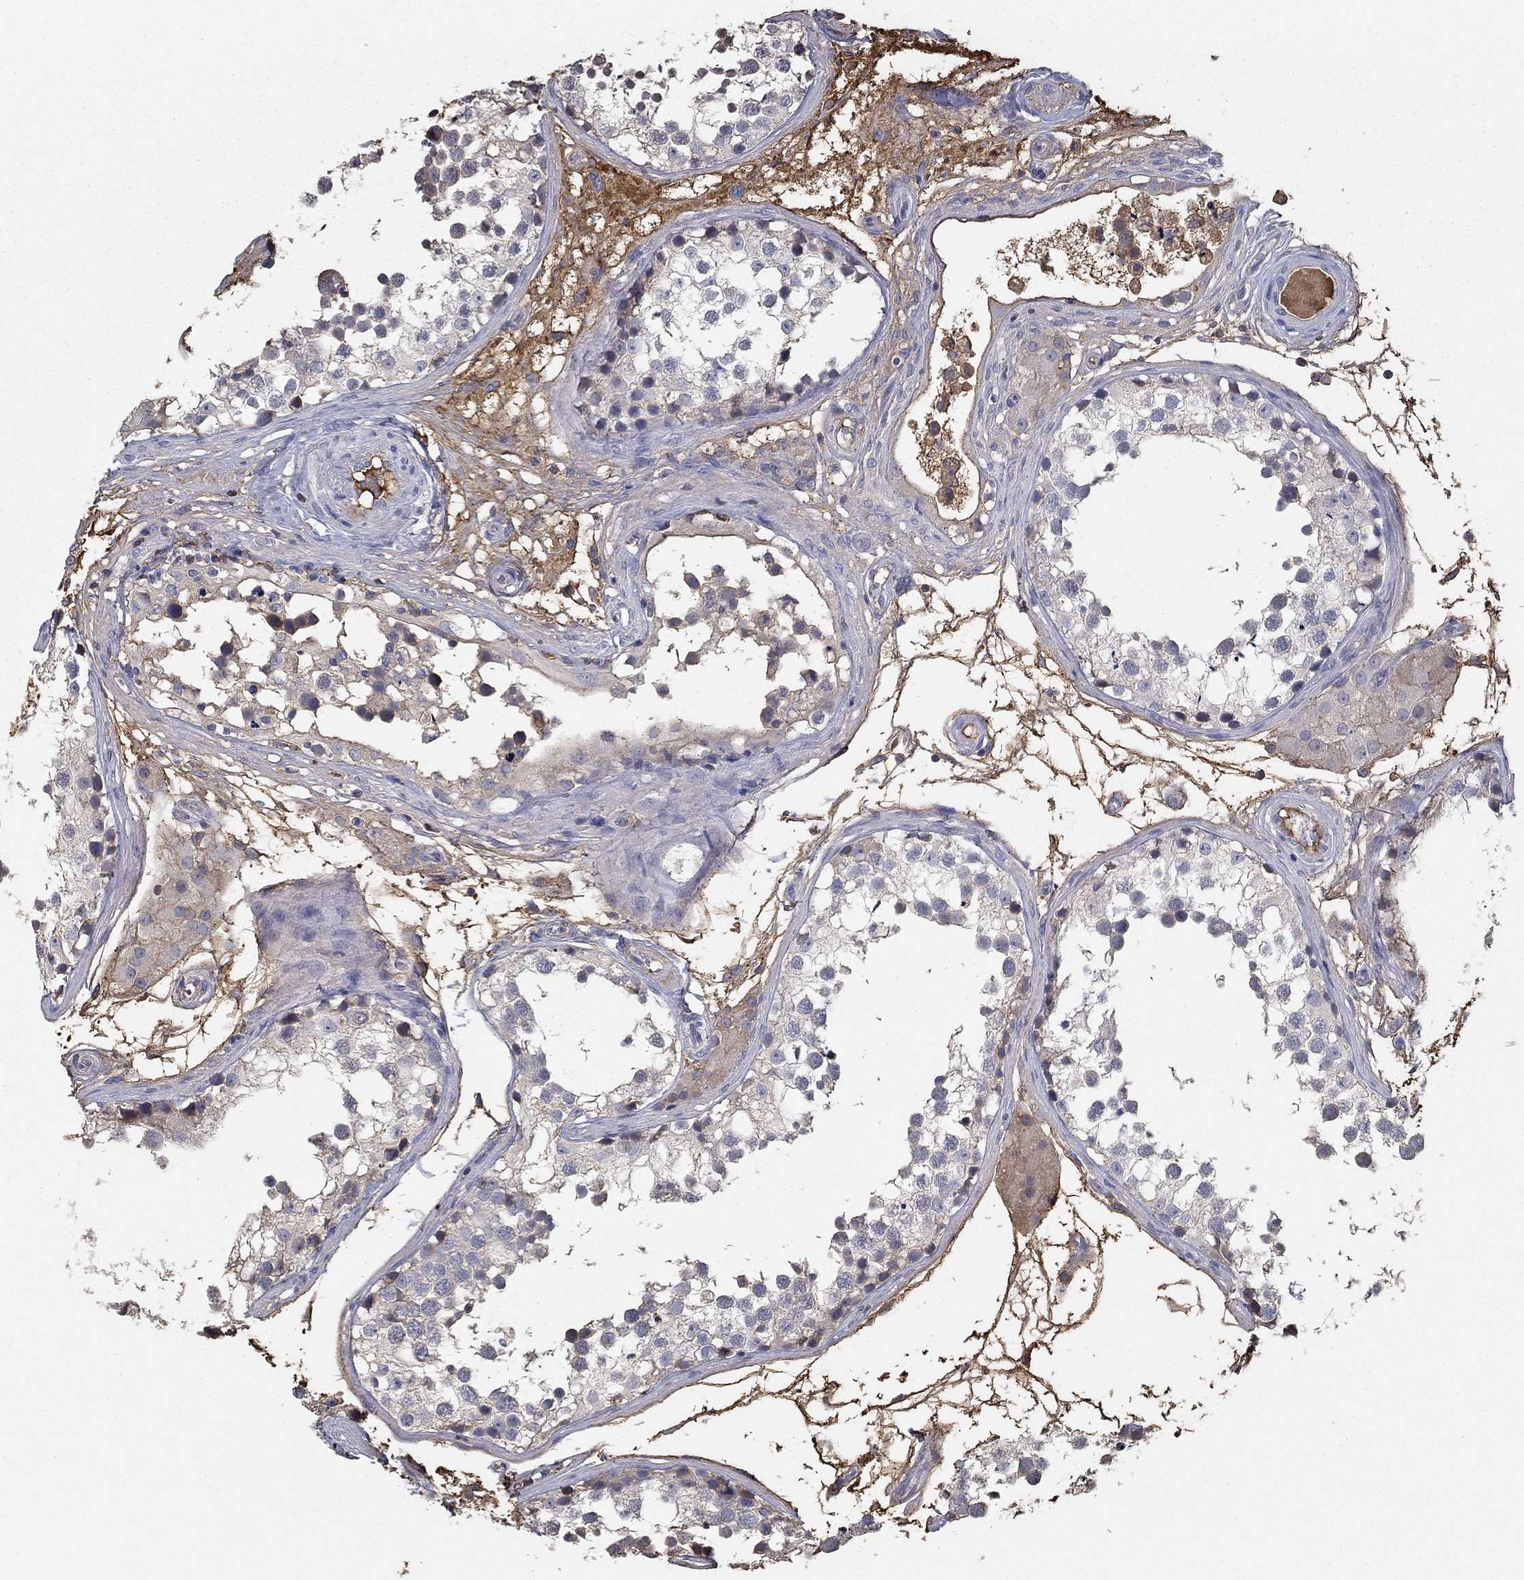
{"staining": {"intensity": "negative", "quantity": "none", "location": "none"}, "tissue": "testis", "cell_type": "Cells in seminiferous ducts", "image_type": "normal", "snomed": [{"axis": "morphology", "description": "Normal tissue, NOS"}, {"axis": "morphology", "description": "Seminoma, NOS"}, {"axis": "topography", "description": "Testis"}], "caption": "The photomicrograph reveals no significant positivity in cells in seminiferous ducts of testis.", "gene": "IL10", "patient": {"sex": "male", "age": 65}}